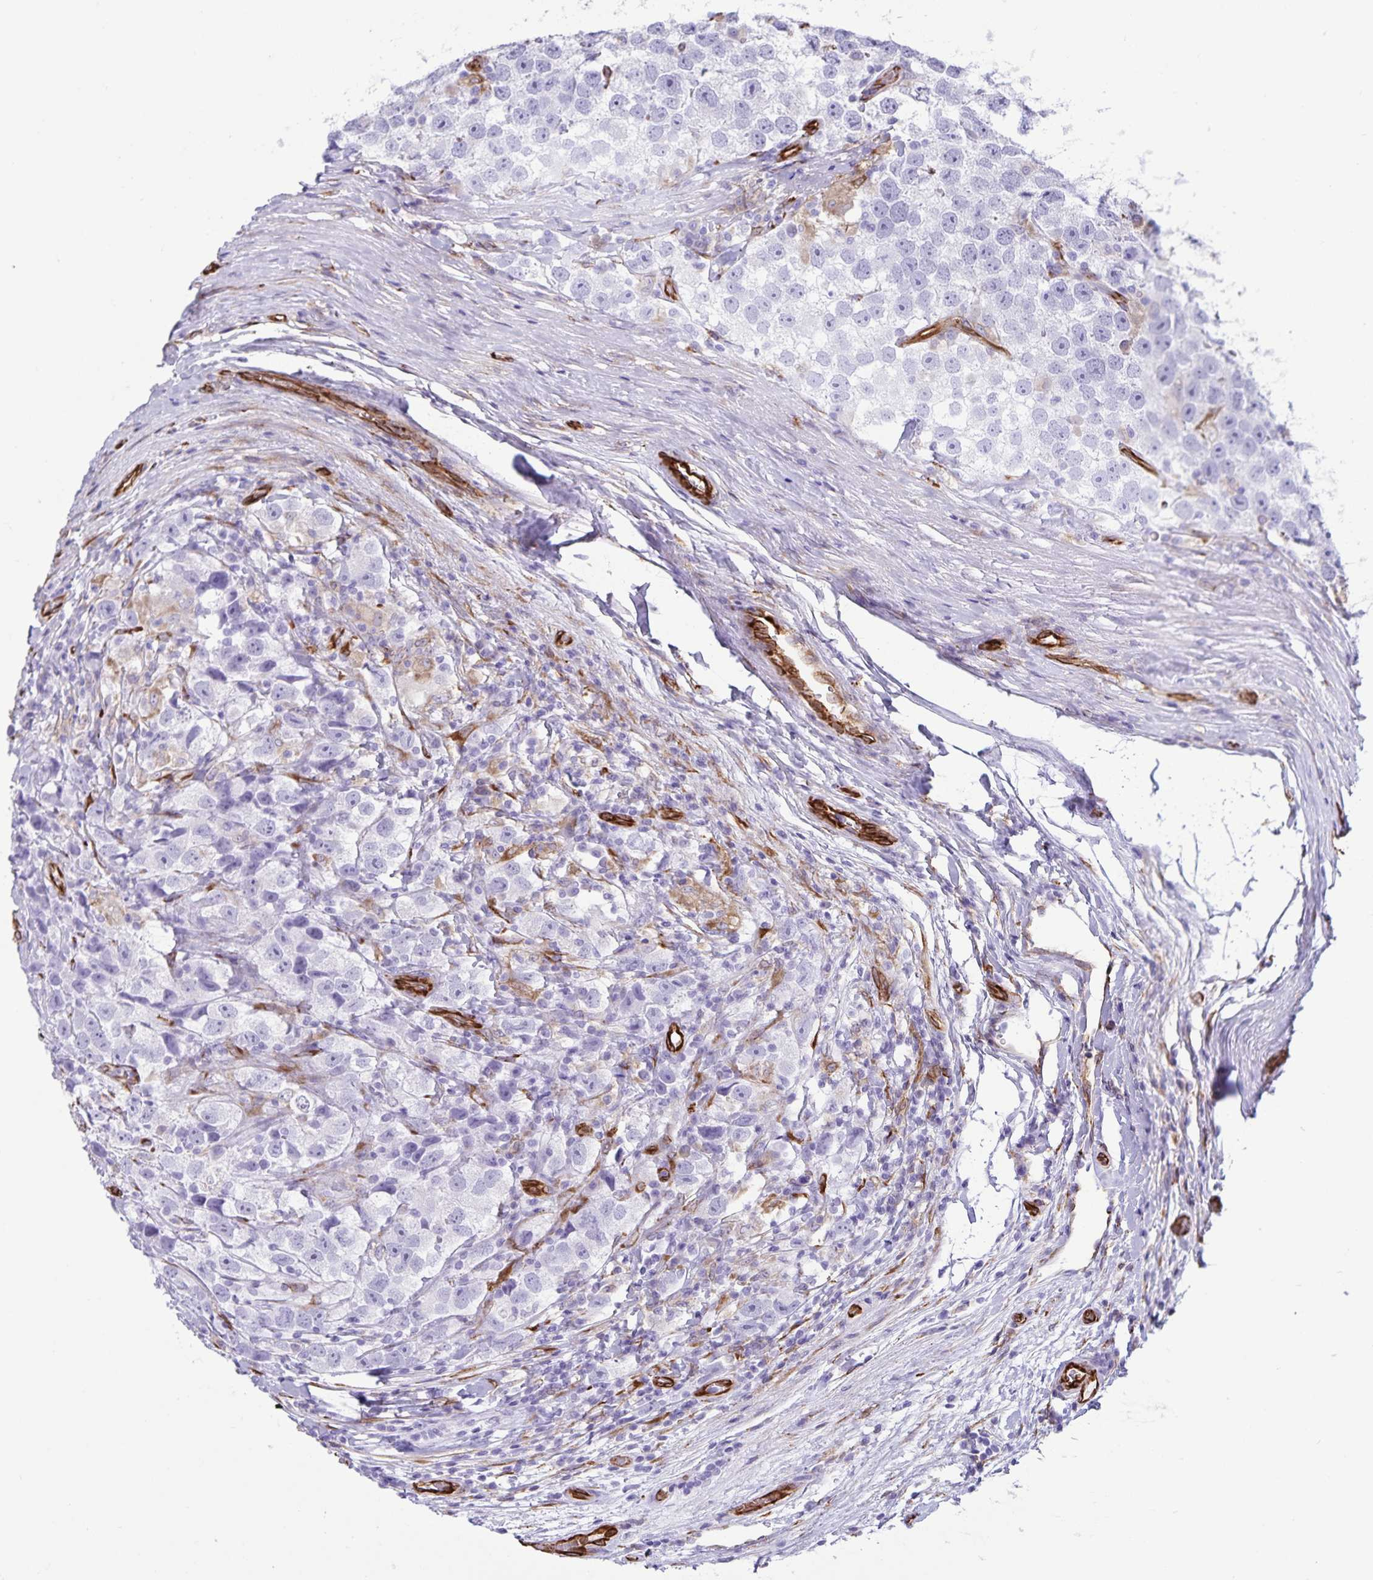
{"staining": {"intensity": "negative", "quantity": "none", "location": "none"}, "tissue": "testis cancer", "cell_type": "Tumor cells", "image_type": "cancer", "snomed": [{"axis": "morphology", "description": "Seminoma, NOS"}, {"axis": "topography", "description": "Testis"}], "caption": "This image is of seminoma (testis) stained with IHC to label a protein in brown with the nuclei are counter-stained blue. There is no positivity in tumor cells.", "gene": "RCN1", "patient": {"sex": "male", "age": 26}}